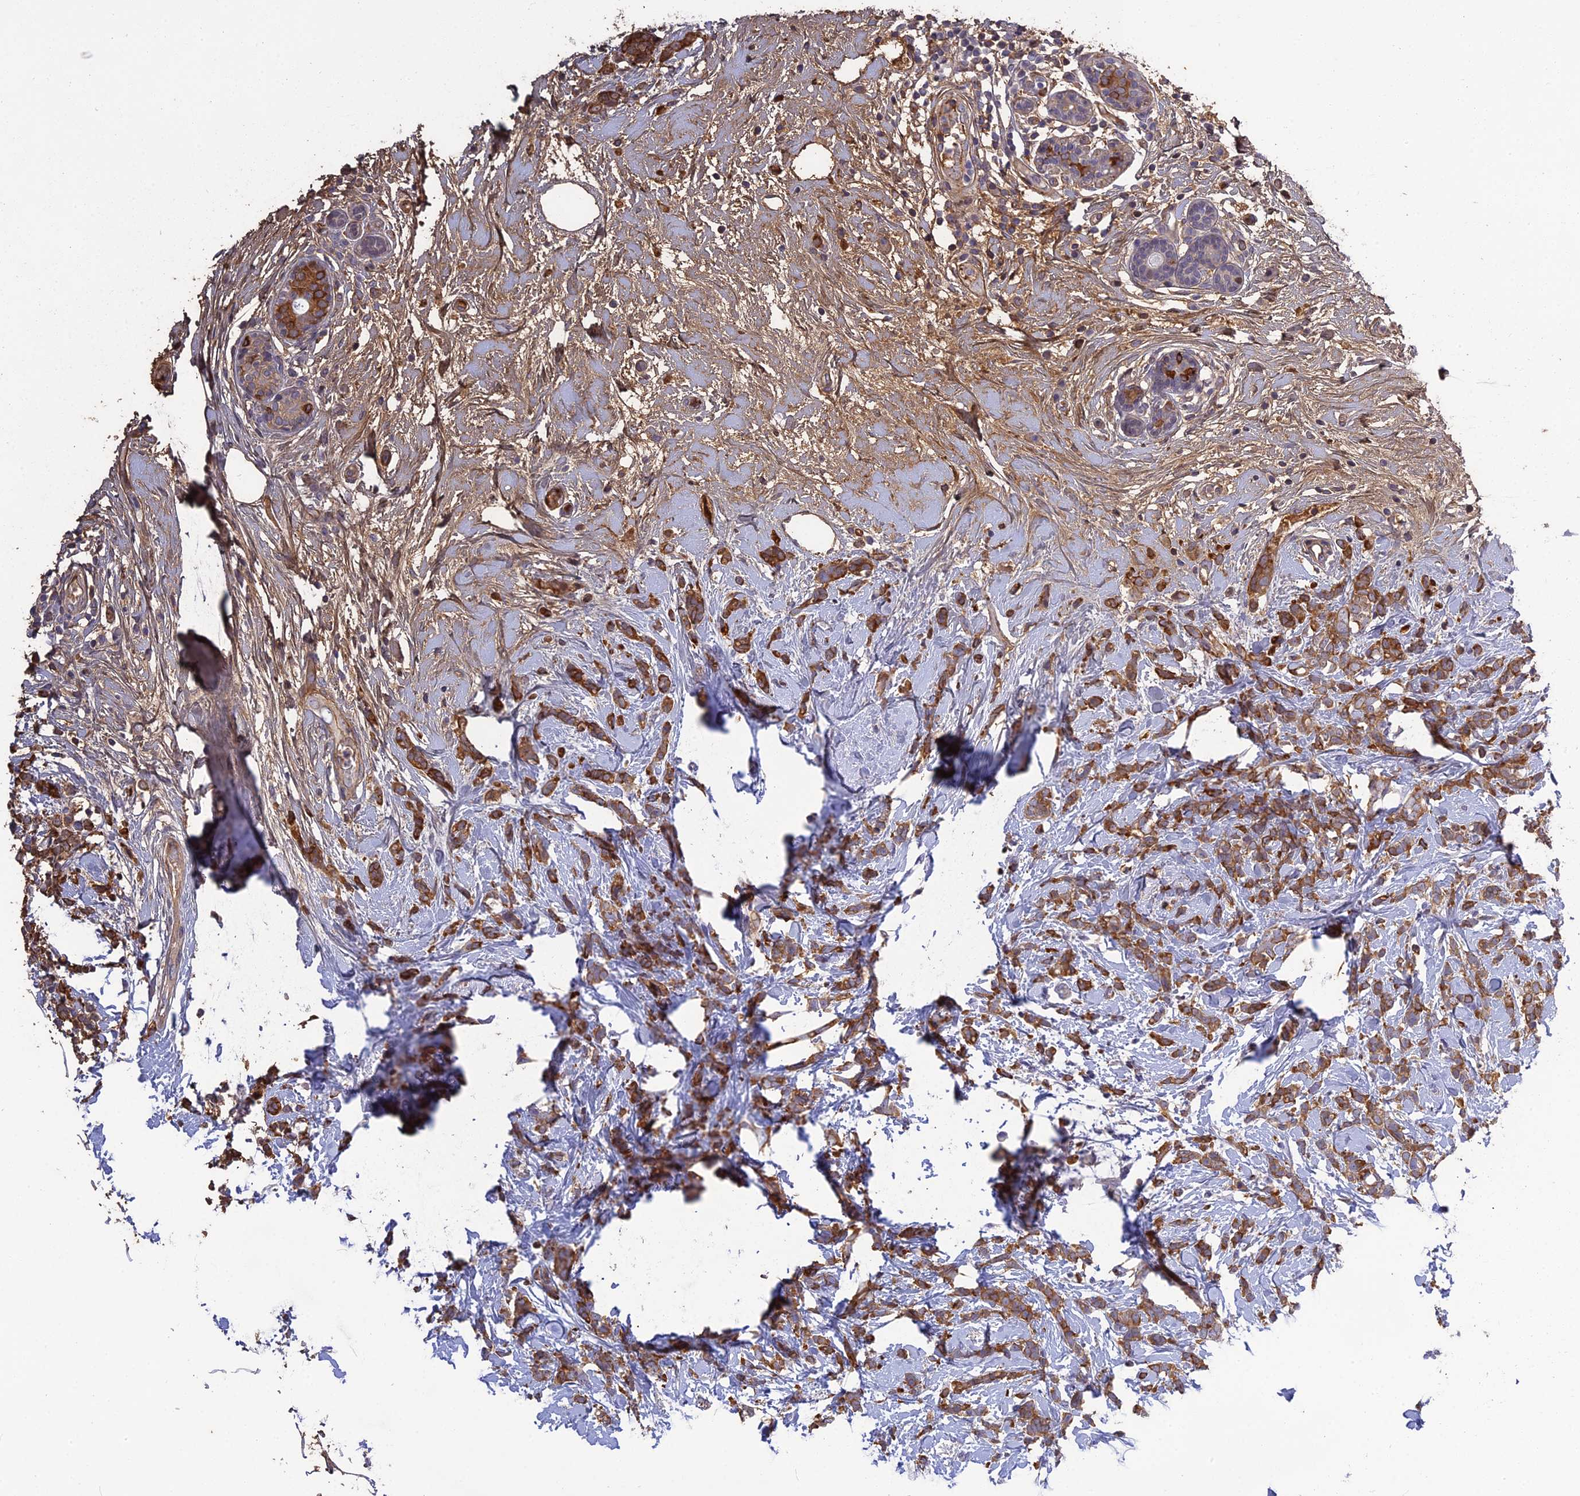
{"staining": {"intensity": "strong", "quantity": "25%-75%", "location": "cytoplasmic/membranous"}, "tissue": "breast cancer", "cell_type": "Tumor cells", "image_type": "cancer", "snomed": [{"axis": "morphology", "description": "Lobular carcinoma"}, {"axis": "topography", "description": "Breast"}], "caption": "DAB (3,3'-diaminobenzidine) immunohistochemical staining of human breast cancer exhibits strong cytoplasmic/membranous protein expression in about 25%-75% of tumor cells. (DAB IHC with brightfield microscopy, high magnification).", "gene": "PZP", "patient": {"sex": "female", "age": 58}}